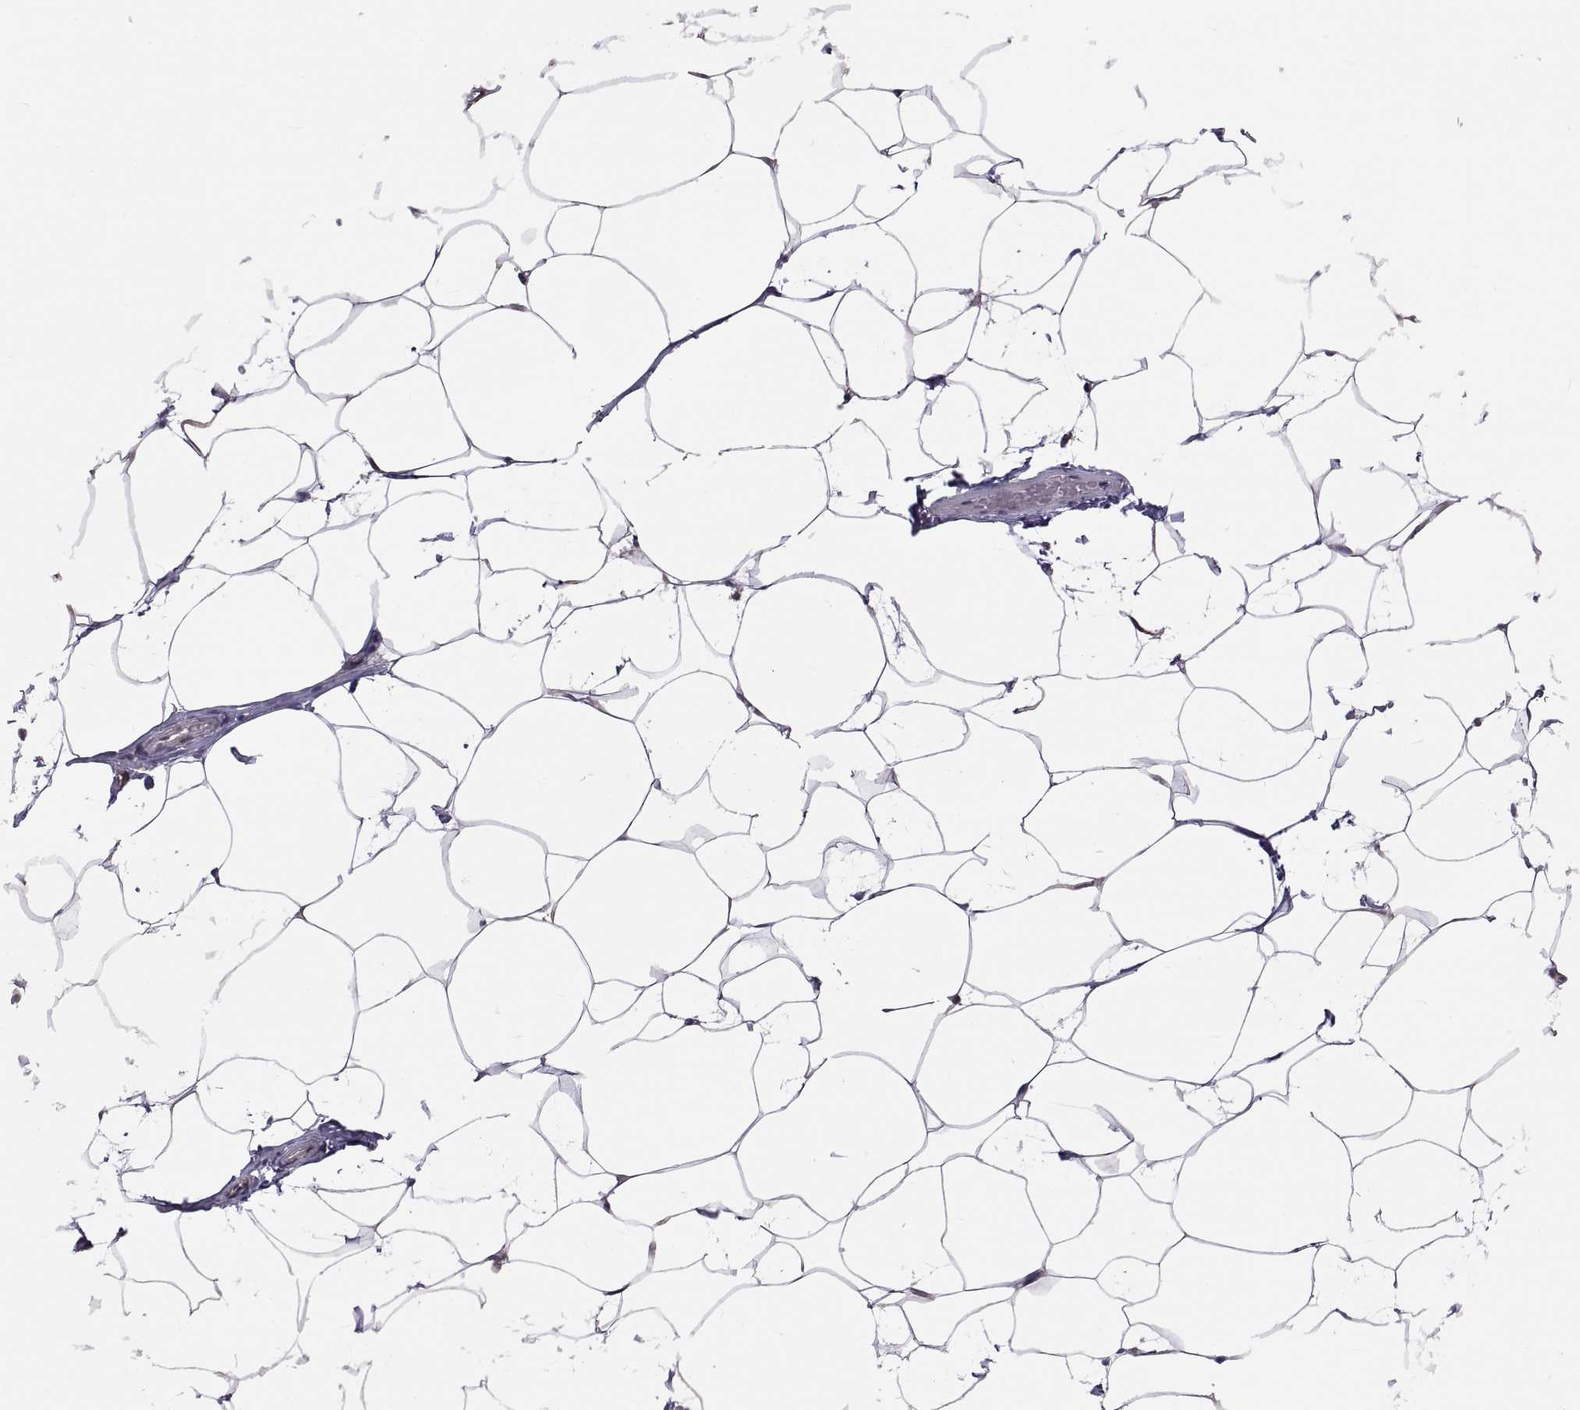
{"staining": {"intensity": "negative", "quantity": "none", "location": "none"}, "tissue": "breast", "cell_type": "Adipocytes", "image_type": "normal", "snomed": [{"axis": "morphology", "description": "Normal tissue, NOS"}, {"axis": "topography", "description": "Breast"}], "caption": "Immunohistochemistry (IHC) of normal breast shows no expression in adipocytes. (Brightfield microscopy of DAB immunohistochemistry at high magnification).", "gene": "ANO1", "patient": {"sex": "female", "age": 32}}